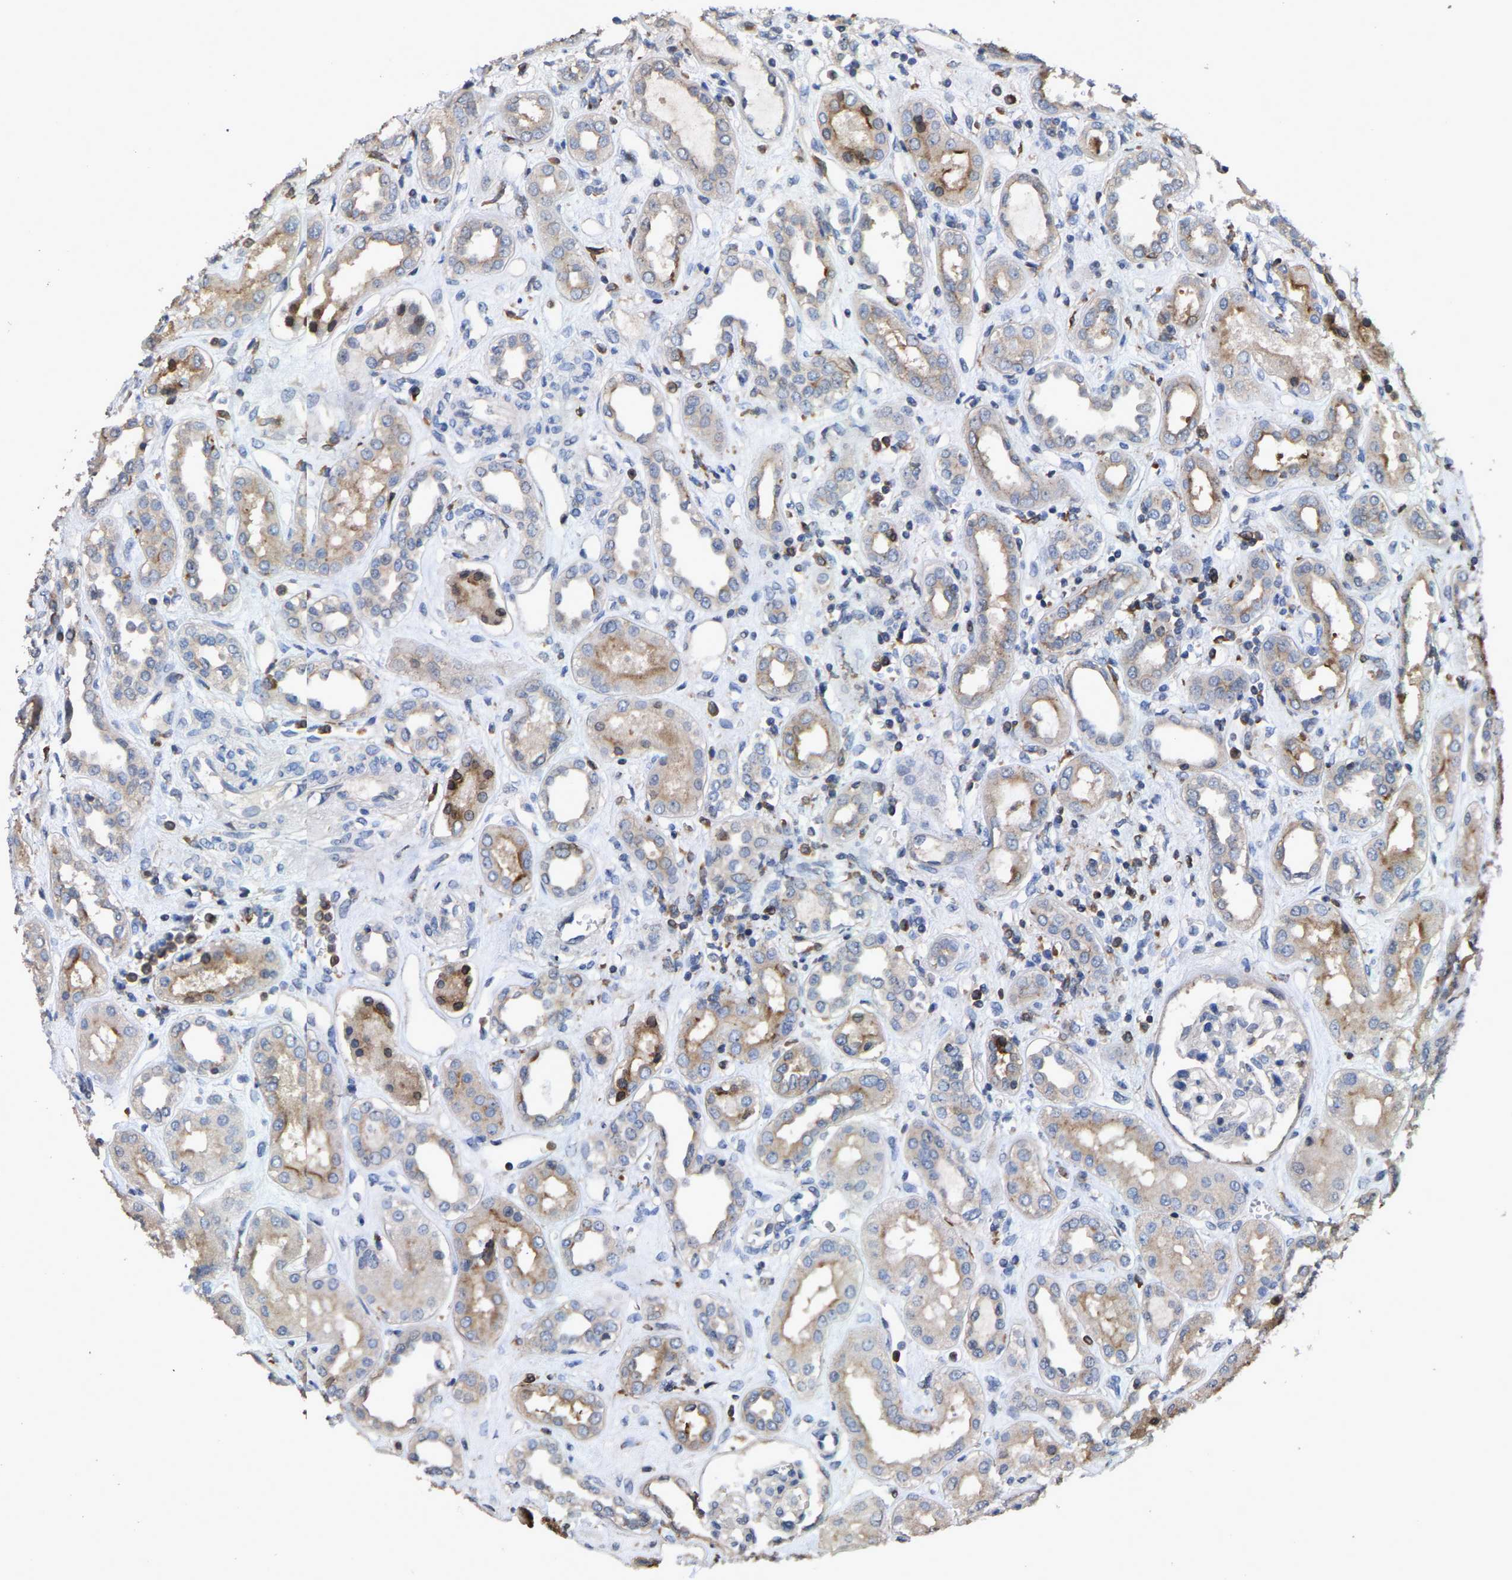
{"staining": {"intensity": "negative", "quantity": "none", "location": "none"}, "tissue": "kidney", "cell_type": "Cells in glomeruli", "image_type": "normal", "snomed": [{"axis": "morphology", "description": "Normal tissue, NOS"}, {"axis": "topography", "description": "Kidney"}], "caption": "Cells in glomeruli are negative for protein expression in normal human kidney. The staining was performed using DAB to visualize the protein expression in brown, while the nuclei were stained in blue with hematoxylin (Magnification: 20x).", "gene": "TDRKH", "patient": {"sex": "male", "age": 59}}